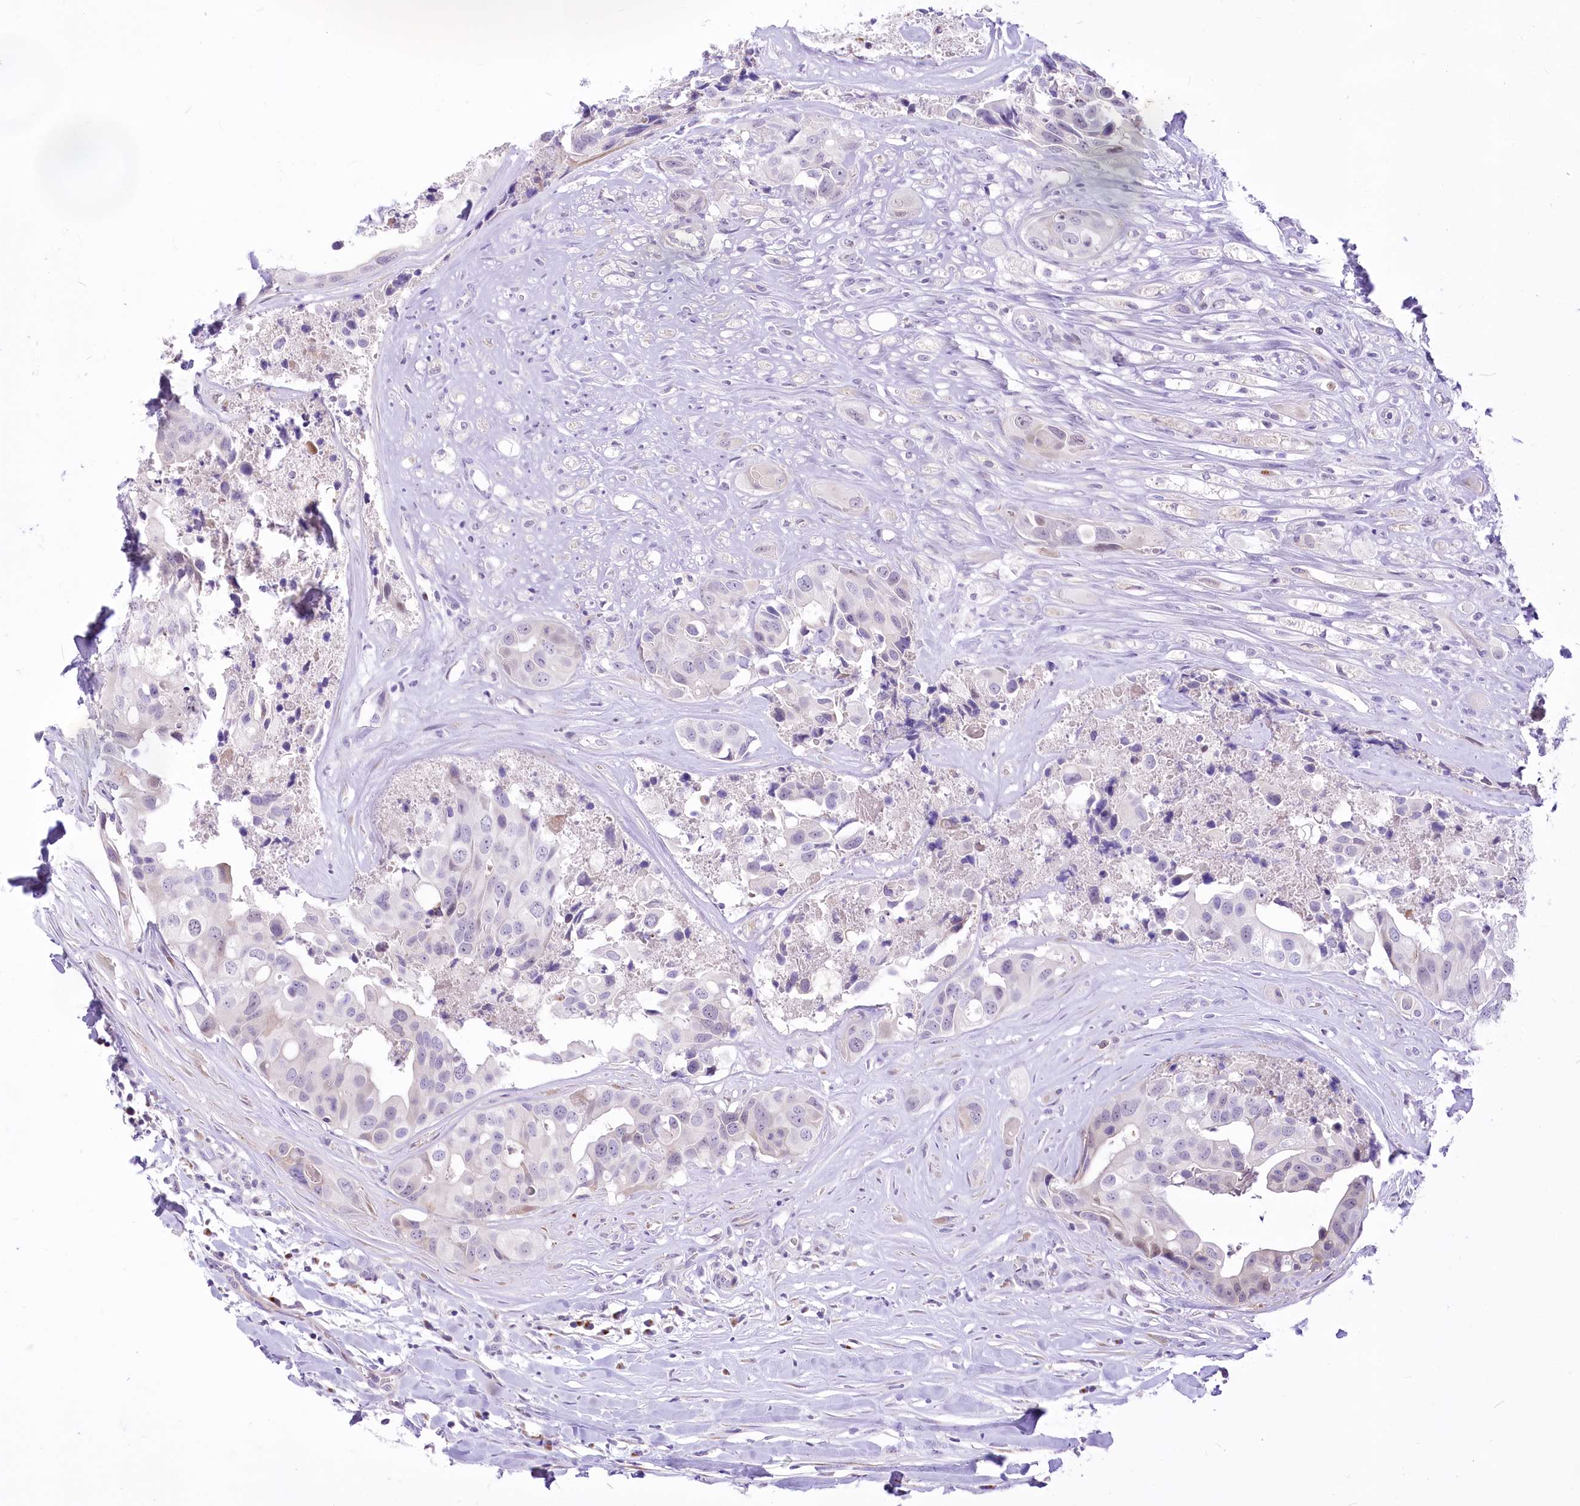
{"staining": {"intensity": "negative", "quantity": "none", "location": "none"}, "tissue": "head and neck cancer", "cell_type": "Tumor cells", "image_type": "cancer", "snomed": [{"axis": "morphology", "description": "Adenocarcinoma, NOS"}, {"axis": "morphology", "description": "Adenocarcinoma, metastatic, NOS"}, {"axis": "topography", "description": "Head-Neck"}], "caption": "Head and neck cancer (adenocarcinoma) was stained to show a protein in brown. There is no significant positivity in tumor cells. (DAB immunohistochemistry (IHC), high magnification).", "gene": "BEND7", "patient": {"sex": "male", "age": 75}}